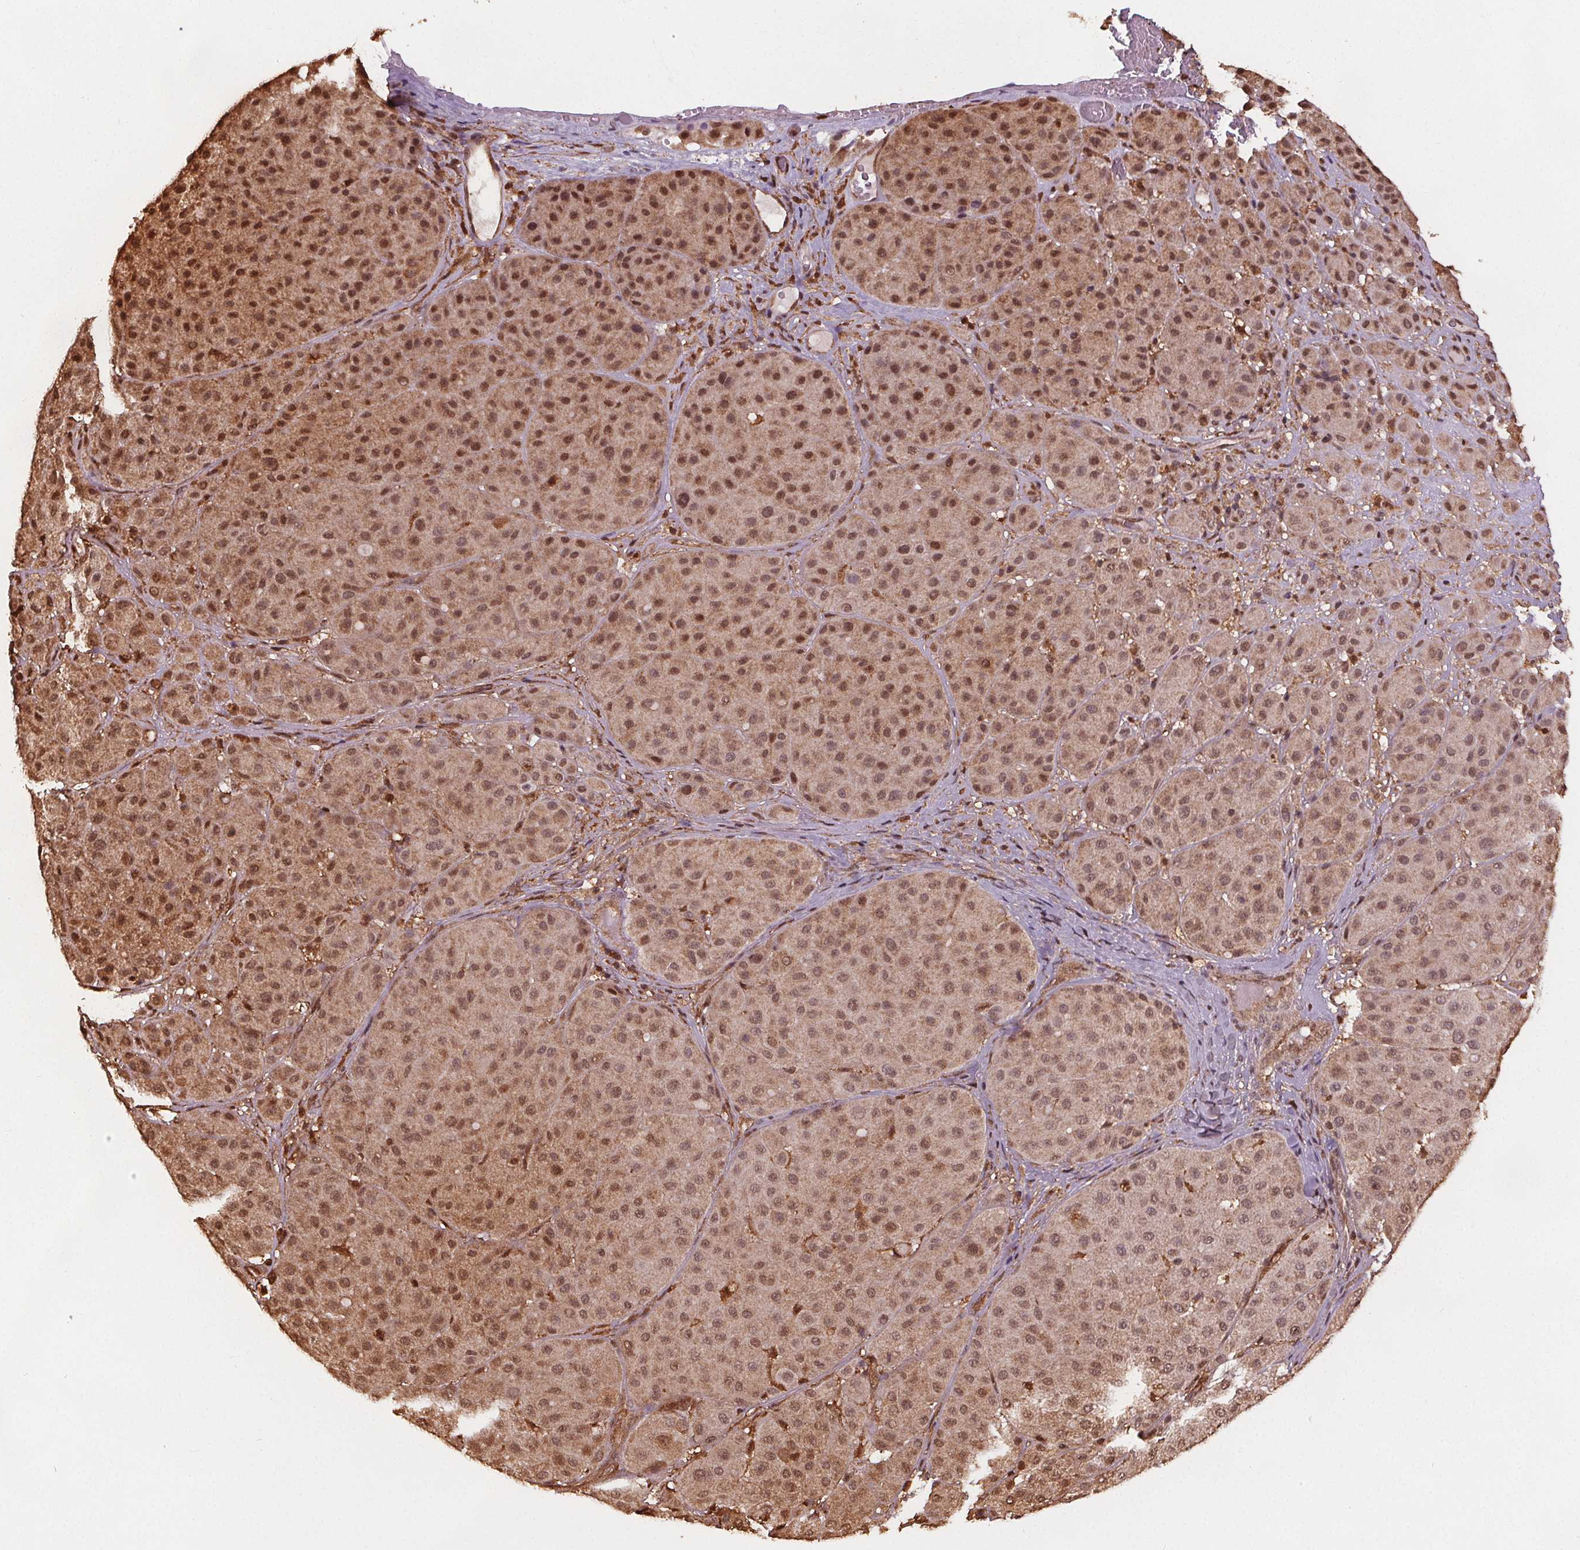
{"staining": {"intensity": "moderate", "quantity": ">75%", "location": "cytoplasmic/membranous,nuclear"}, "tissue": "melanoma", "cell_type": "Tumor cells", "image_type": "cancer", "snomed": [{"axis": "morphology", "description": "Malignant melanoma, Metastatic site"}, {"axis": "topography", "description": "Smooth muscle"}], "caption": "Immunohistochemistry micrograph of human malignant melanoma (metastatic site) stained for a protein (brown), which exhibits medium levels of moderate cytoplasmic/membranous and nuclear staining in approximately >75% of tumor cells.", "gene": "ENO1", "patient": {"sex": "male", "age": 41}}